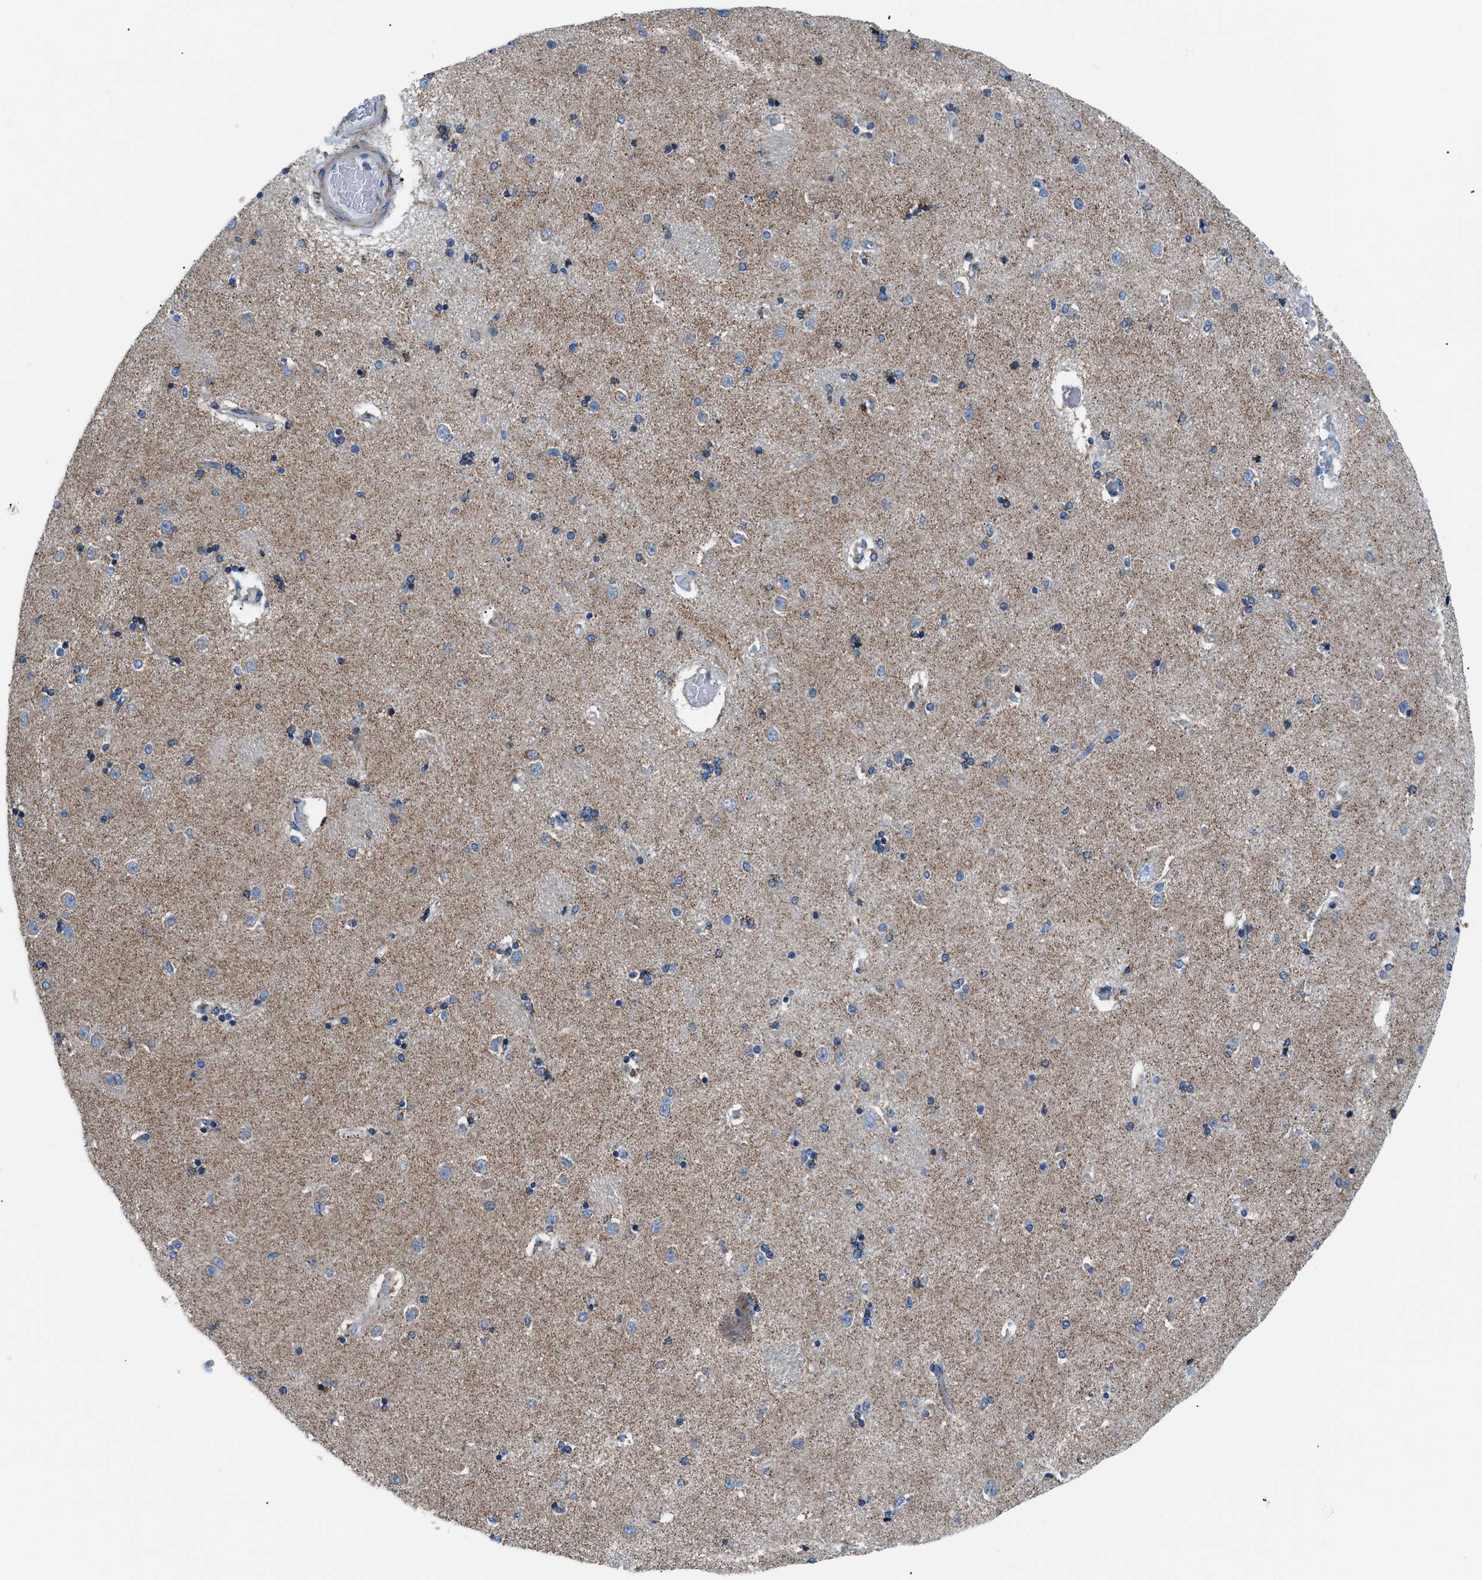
{"staining": {"intensity": "moderate", "quantity": "25%-75%", "location": "cytoplasmic/membranous"}, "tissue": "caudate", "cell_type": "Glial cells", "image_type": "normal", "snomed": [{"axis": "morphology", "description": "Normal tissue, NOS"}, {"axis": "topography", "description": "Lateral ventricle wall"}], "caption": "Moderate cytoplasmic/membranous expression for a protein is identified in about 25%-75% of glial cells of benign caudate using immunohistochemistry (IHC).", "gene": "PHB2", "patient": {"sex": "female", "age": 54}}